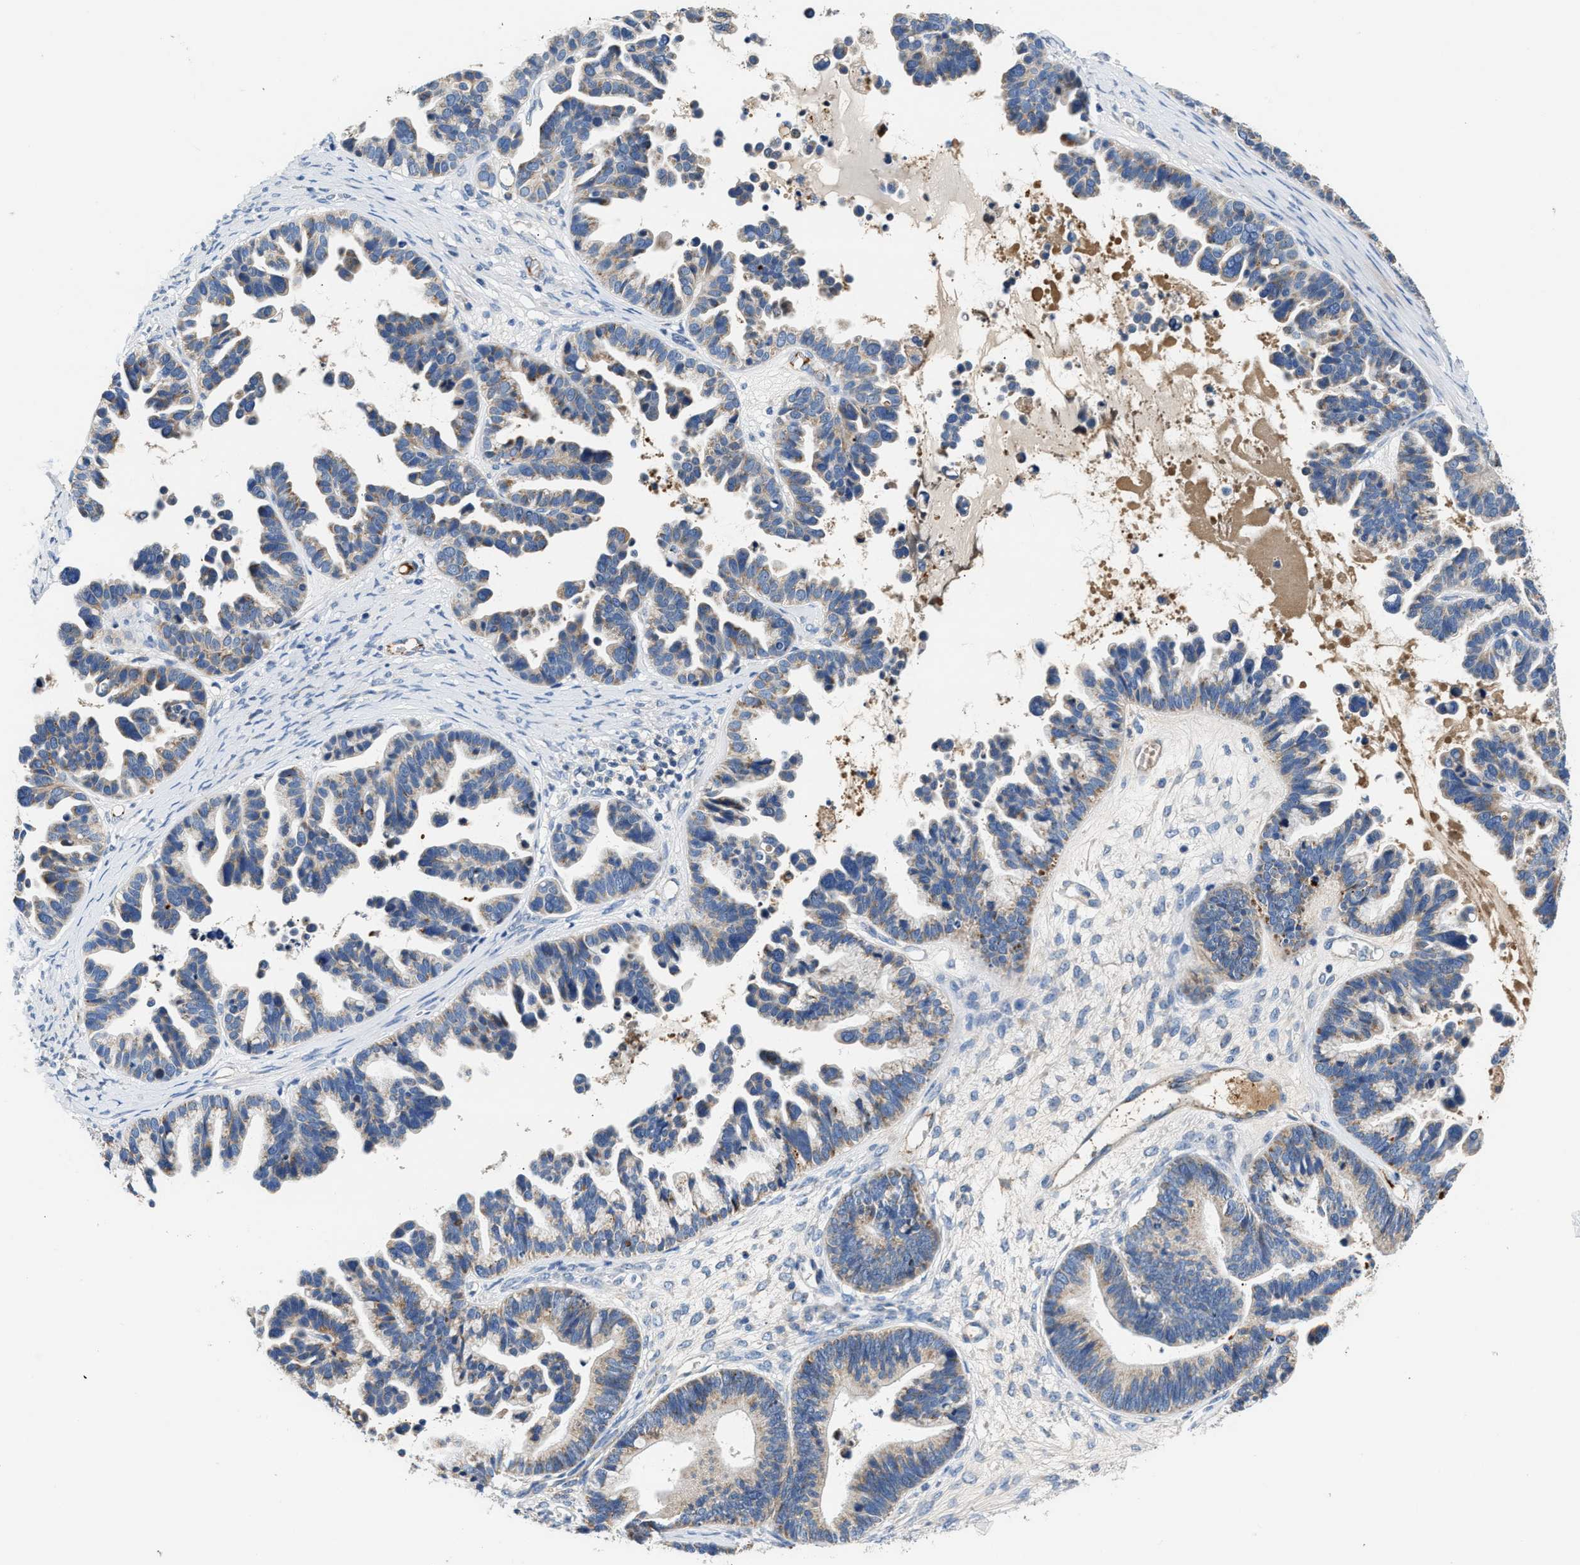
{"staining": {"intensity": "weak", "quantity": "25%-75%", "location": "cytoplasmic/membranous"}, "tissue": "ovarian cancer", "cell_type": "Tumor cells", "image_type": "cancer", "snomed": [{"axis": "morphology", "description": "Cystadenocarcinoma, serous, NOS"}, {"axis": "topography", "description": "Ovary"}], "caption": "DAB immunohistochemical staining of human serous cystadenocarcinoma (ovarian) reveals weak cytoplasmic/membranous protein expression in about 25%-75% of tumor cells.", "gene": "TUT7", "patient": {"sex": "female", "age": 56}}